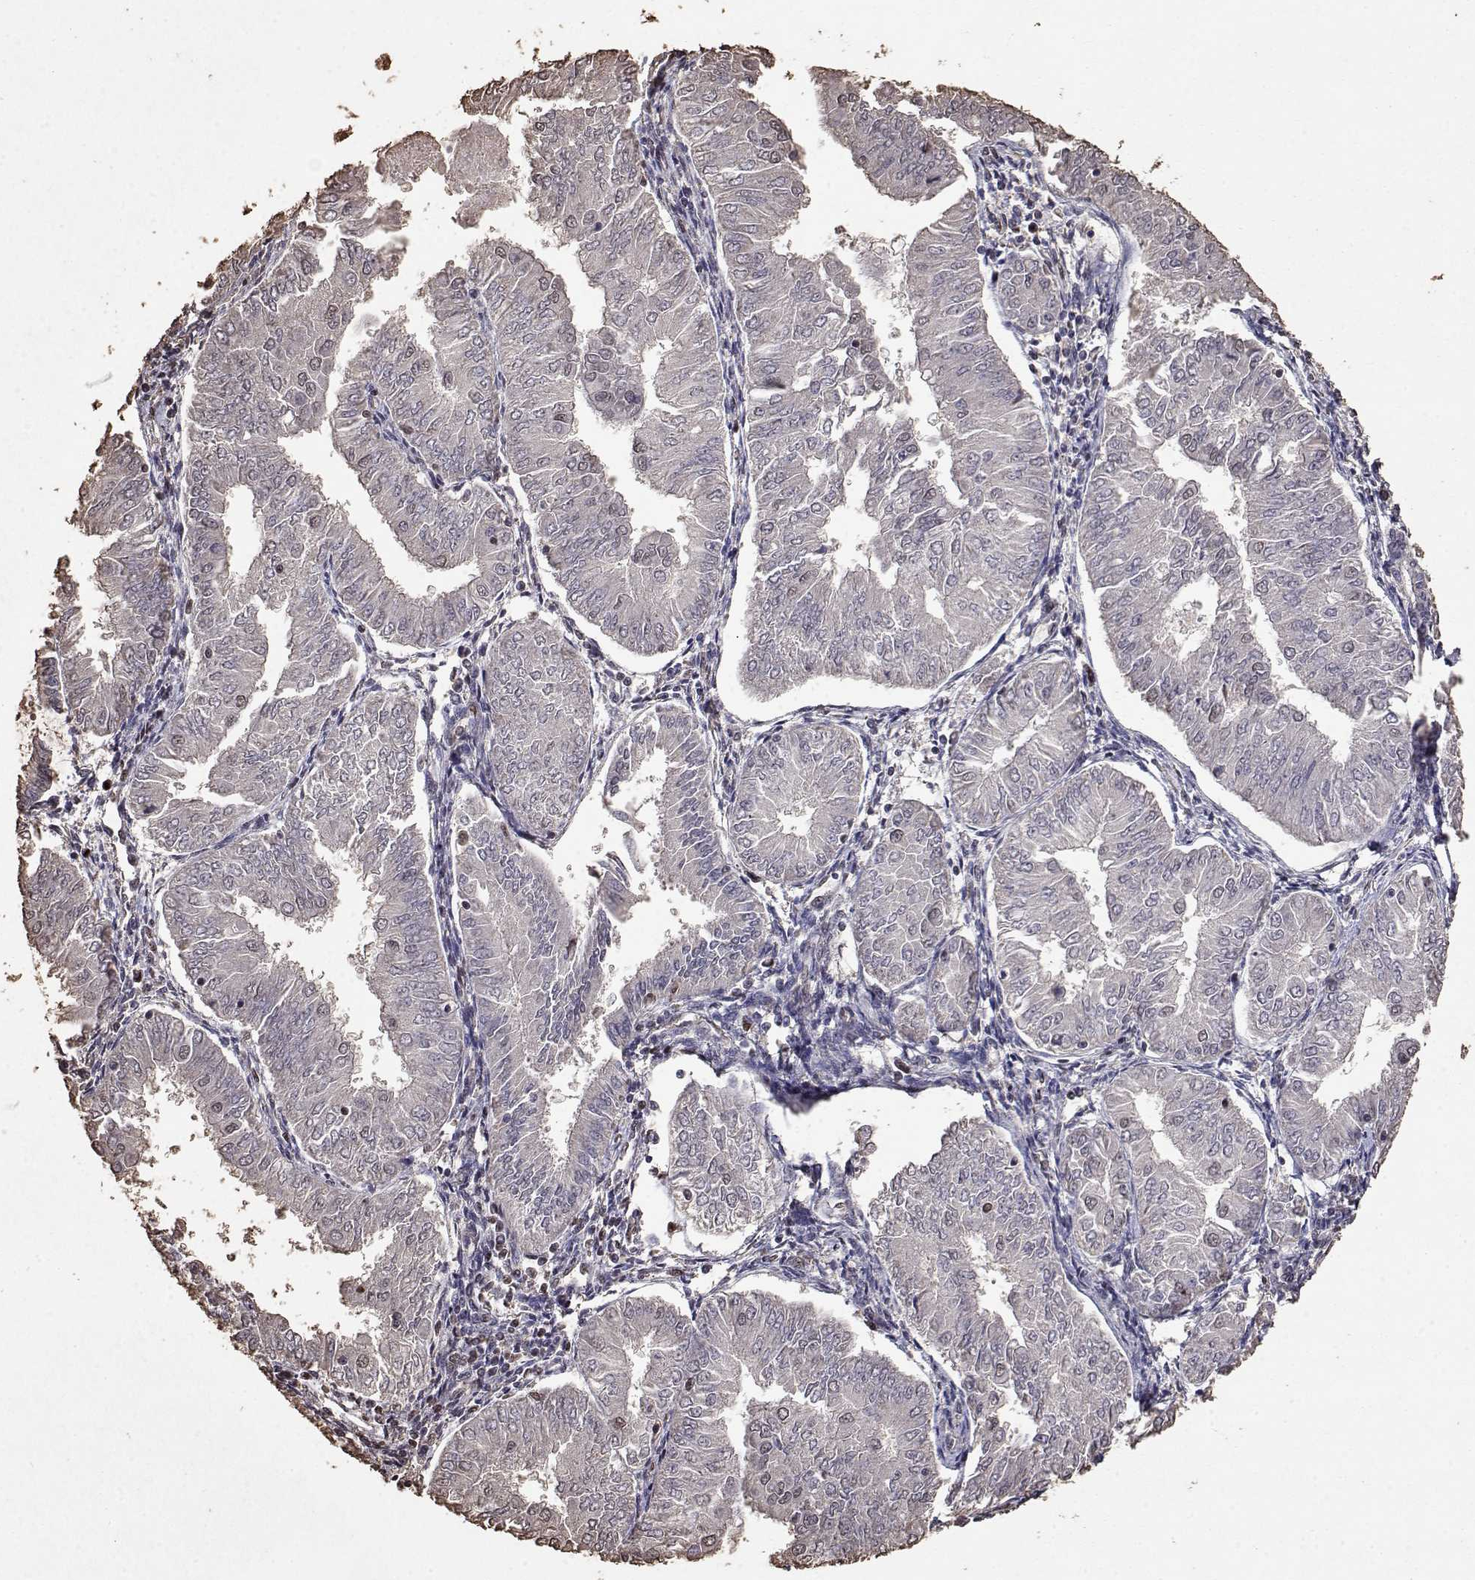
{"staining": {"intensity": "weak", "quantity": "25%-75%", "location": "nuclear"}, "tissue": "endometrial cancer", "cell_type": "Tumor cells", "image_type": "cancer", "snomed": [{"axis": "morphology", "description": "Adenocarcinoma, NOS"}, {"axis": "topography", "description": "Endometrium"}], "caption": "Immunohistochemistry (IHC) (DAB (3,3'-diaminobenzidine)) staining of human adenocarcinoma (endometrial) exhibits weak nuclear protein positivity in about 25%-75% of tumor cells. Using DAB (3,3'-diaminobenzidine) (brown) and hematoxylin (blue) stains, captured at high magnification using brightfield microscopy.", "gene": "TOE1", "patient": {"sex": "female", "age": 53}}